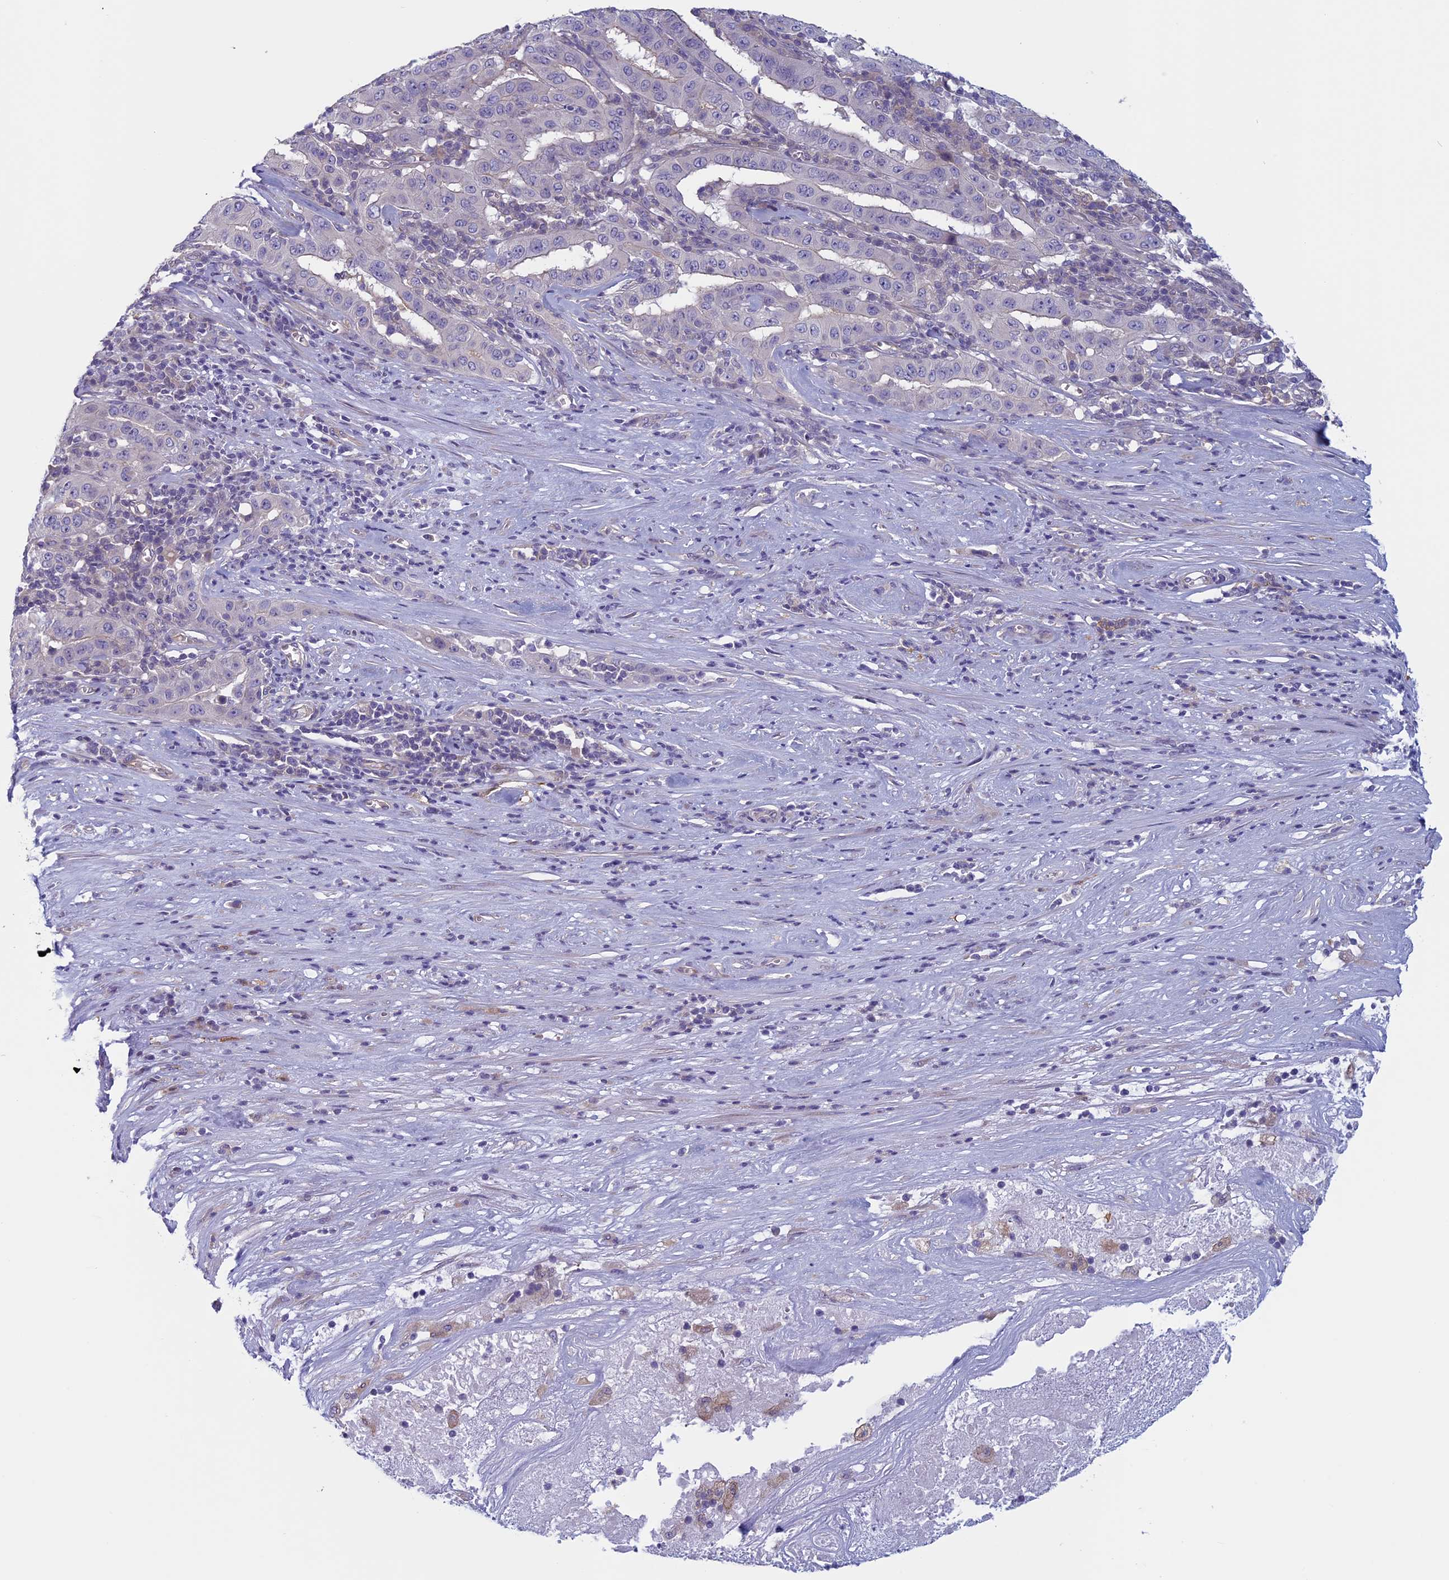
{"staining": {"intensity": "negative", "quantity": "none", "location": "none"}, "tissue": "pancreatic cancer", "cell_type": "Tumor cells", "image_type": "cancer", "snomed": [{"axis": "morphology", "description": "Adenocarcinoma, NOS"}, {"axis": "topography", "description": "Pancreas"}], "caption": "Human pancreatic adenocarcinoma stained for a protein using immunohistochemistry shows no staining in tumor cells.", "gene": "CNOT6L", "patient": {"sex": "male", "age": 63}}